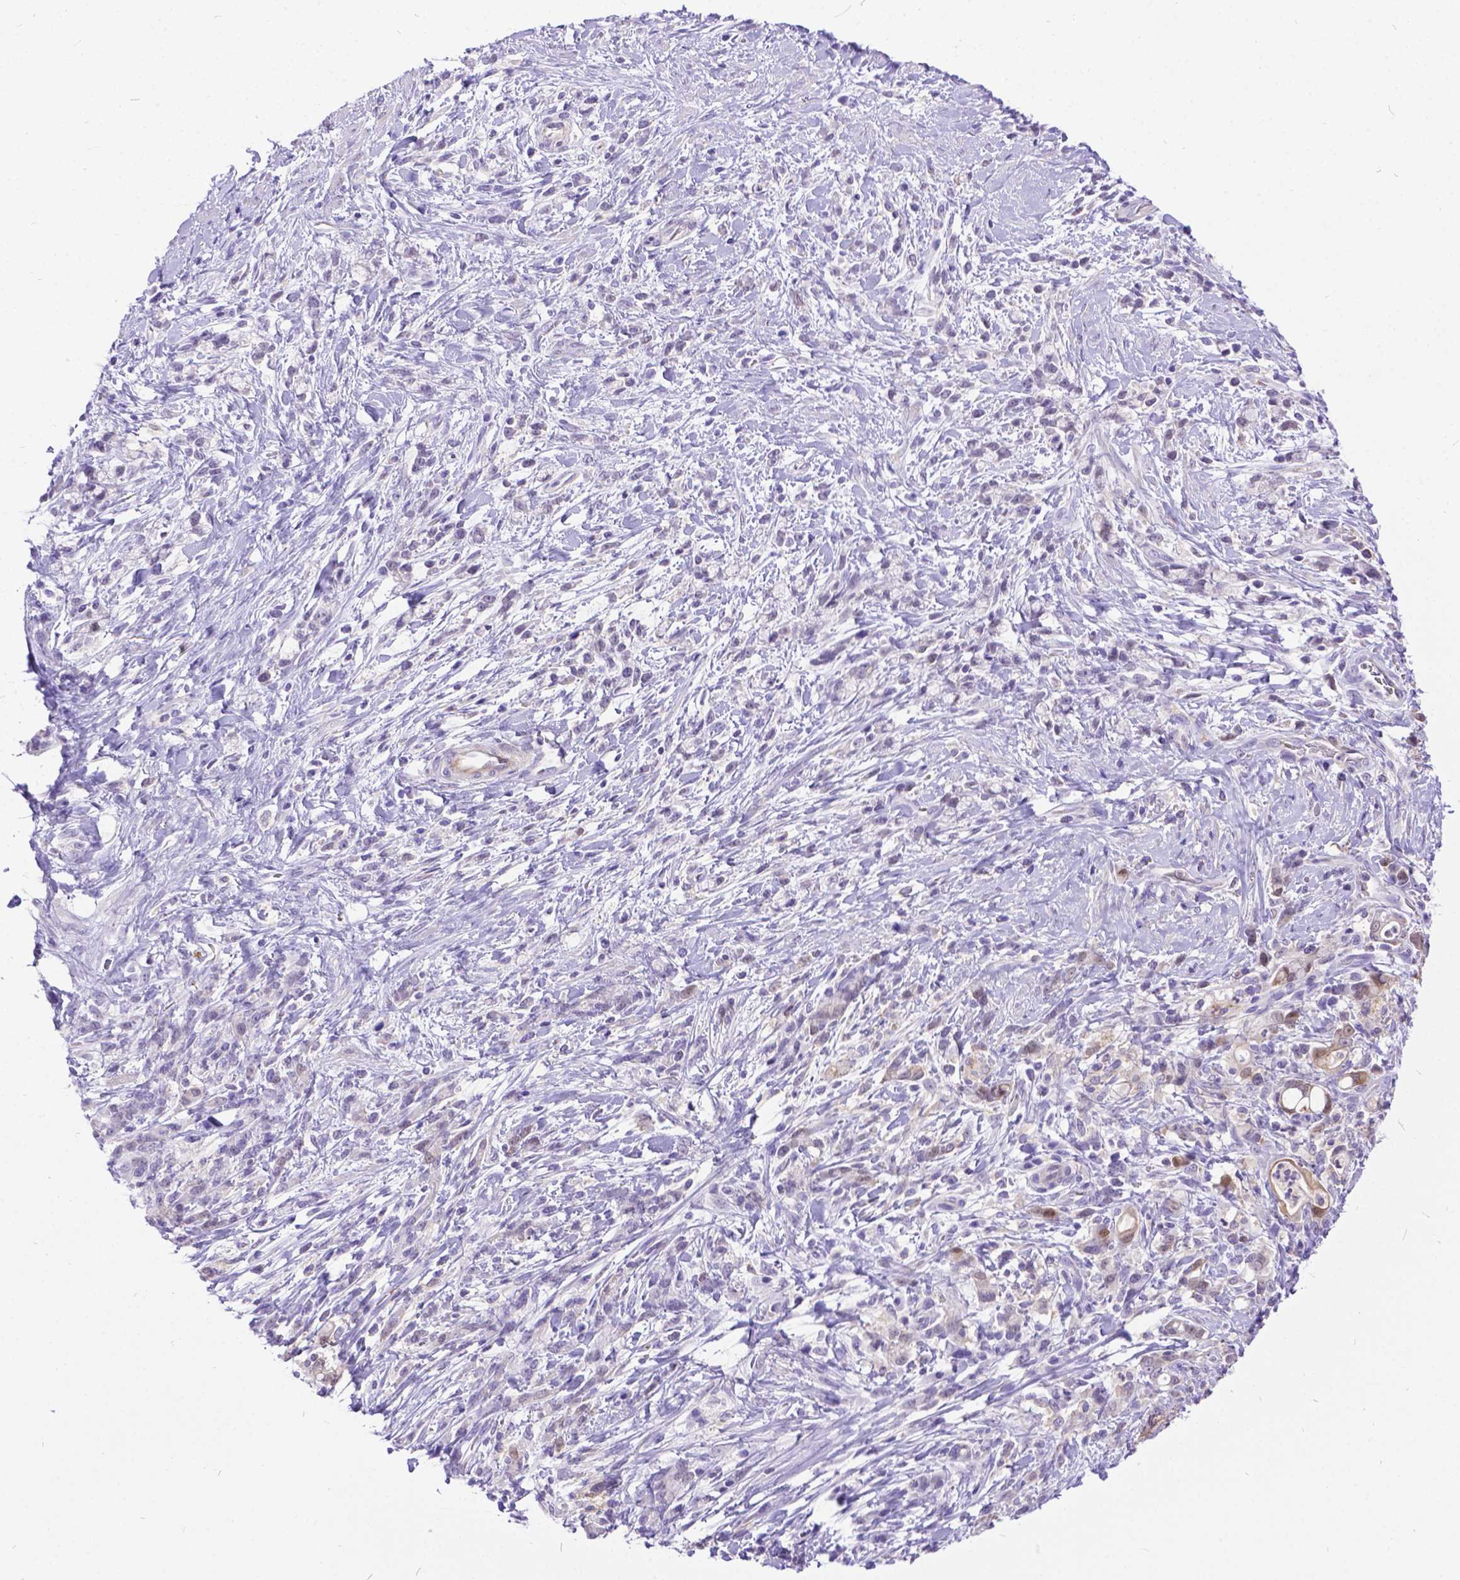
{"staining": {"intensity": "weak", "quantity": "<25%", "location": "cytoplasmic/membranous,nuclear"}, "tissue": "stomach cancer", "cell_type": "Tumor cells", "image_type": "cancer", "snomed": [{"axis": "morphology", "description": "Adenocarcinoma, NOS"}, {"axis": "topography", "description": "Stomach"}], "caption": "There is no significant expression in tumor cells of adenocarcinoma (stomach). (Brightfield microscopy of DAB (3,3'-diaminobenzidine) immunohistochemistry (IHC) at high magnification).", "gene": "TMEM169", "patient": {"sex": "female", "age": 57}}